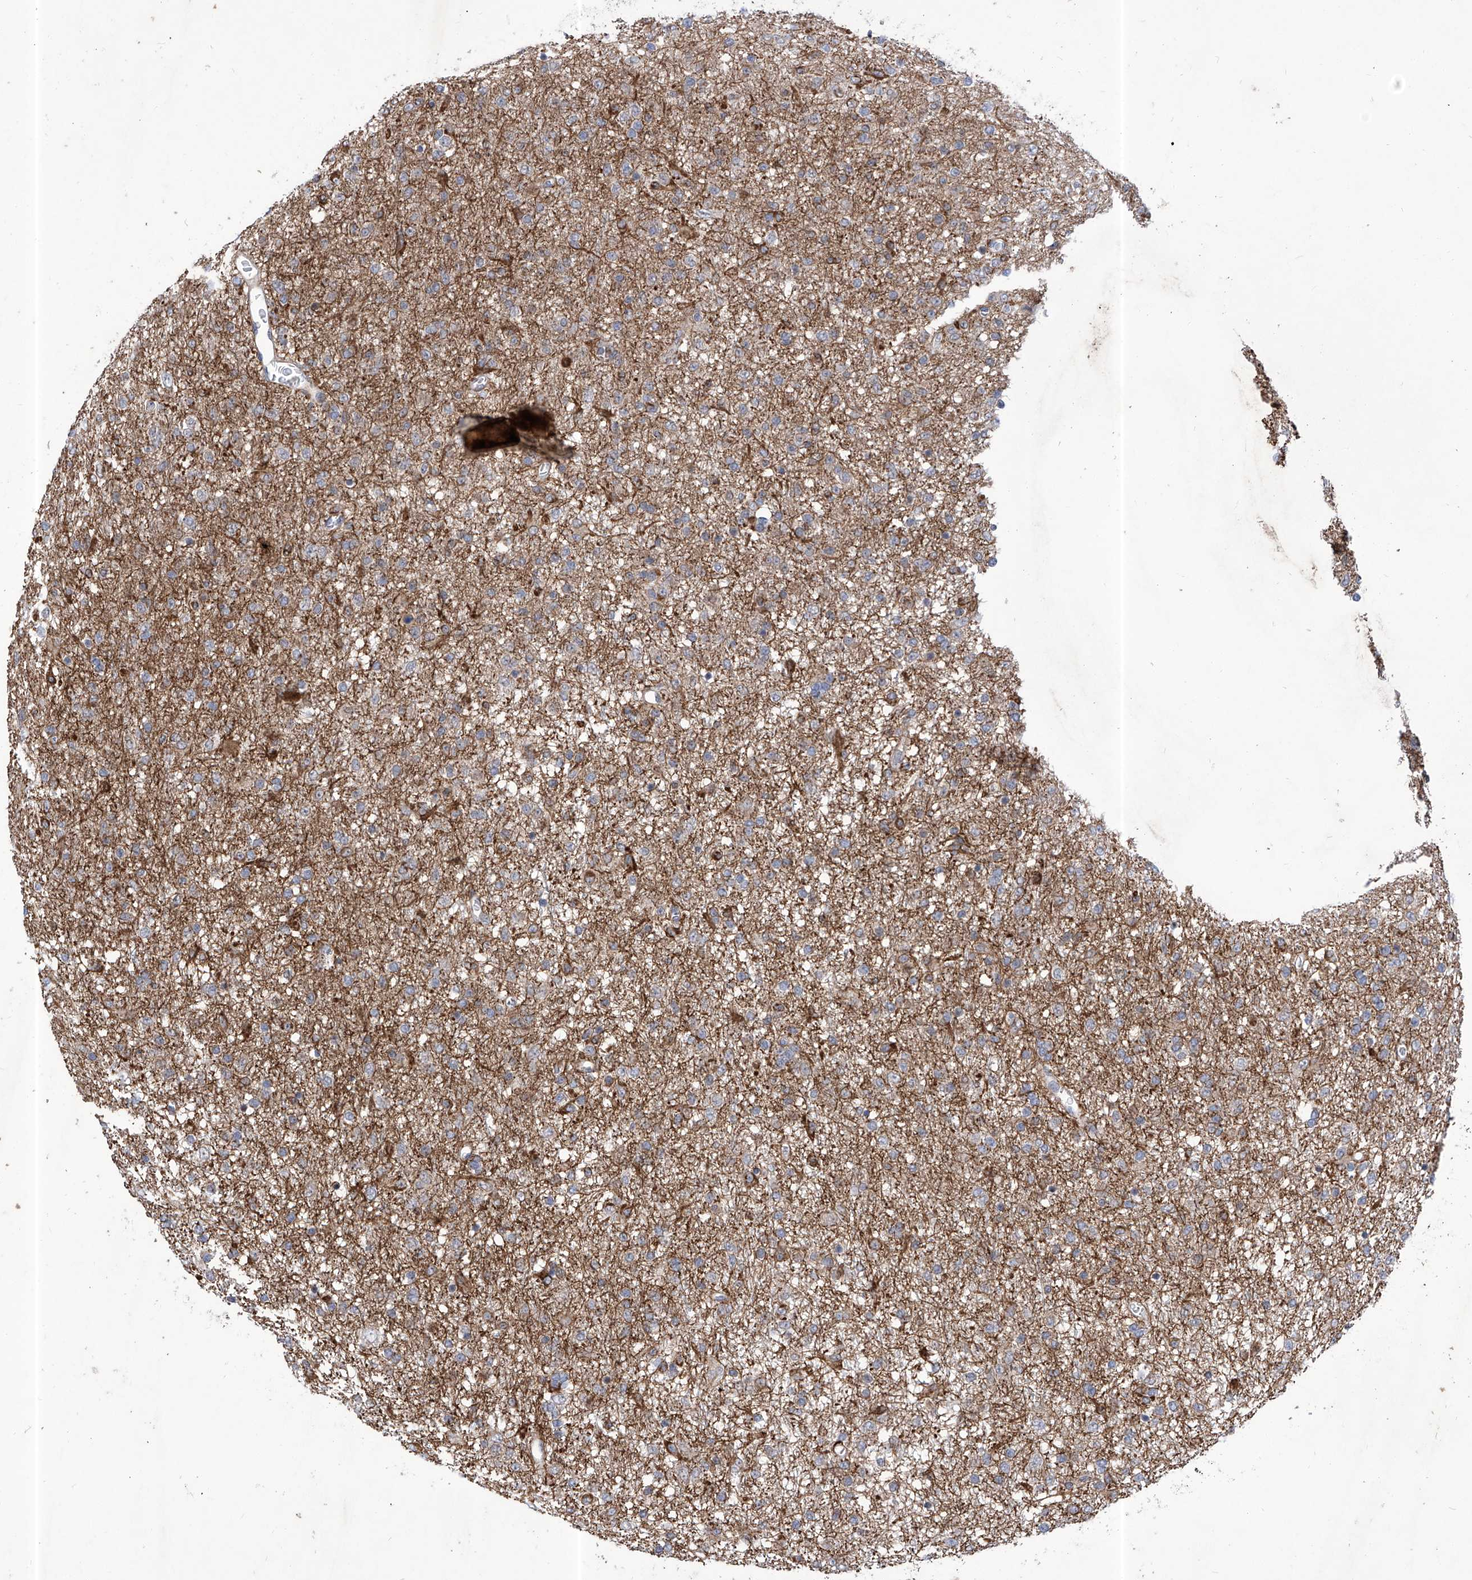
{"staining": {"intensity": "moderate", "quantity": "<25%", "location": "cytoplasmic/membranous"}, "tissue": "glioma", "cell_type": "Tumor cells", "image_type": "cancer", "snomed": [{"axis": "morphology", "description": "Glioma, malignant, Low grade"}, {"axis": "topography", "description": "Brain"}], "caption": "Low-grade glioma (malignant) stained with immunohistochemistry (IHC) displays moderate cytoplasmic/membranous expression in approximately <25% of tumor cells.", "gene": "KIFC2", "patient": {"sex": "male", "age": 65}}